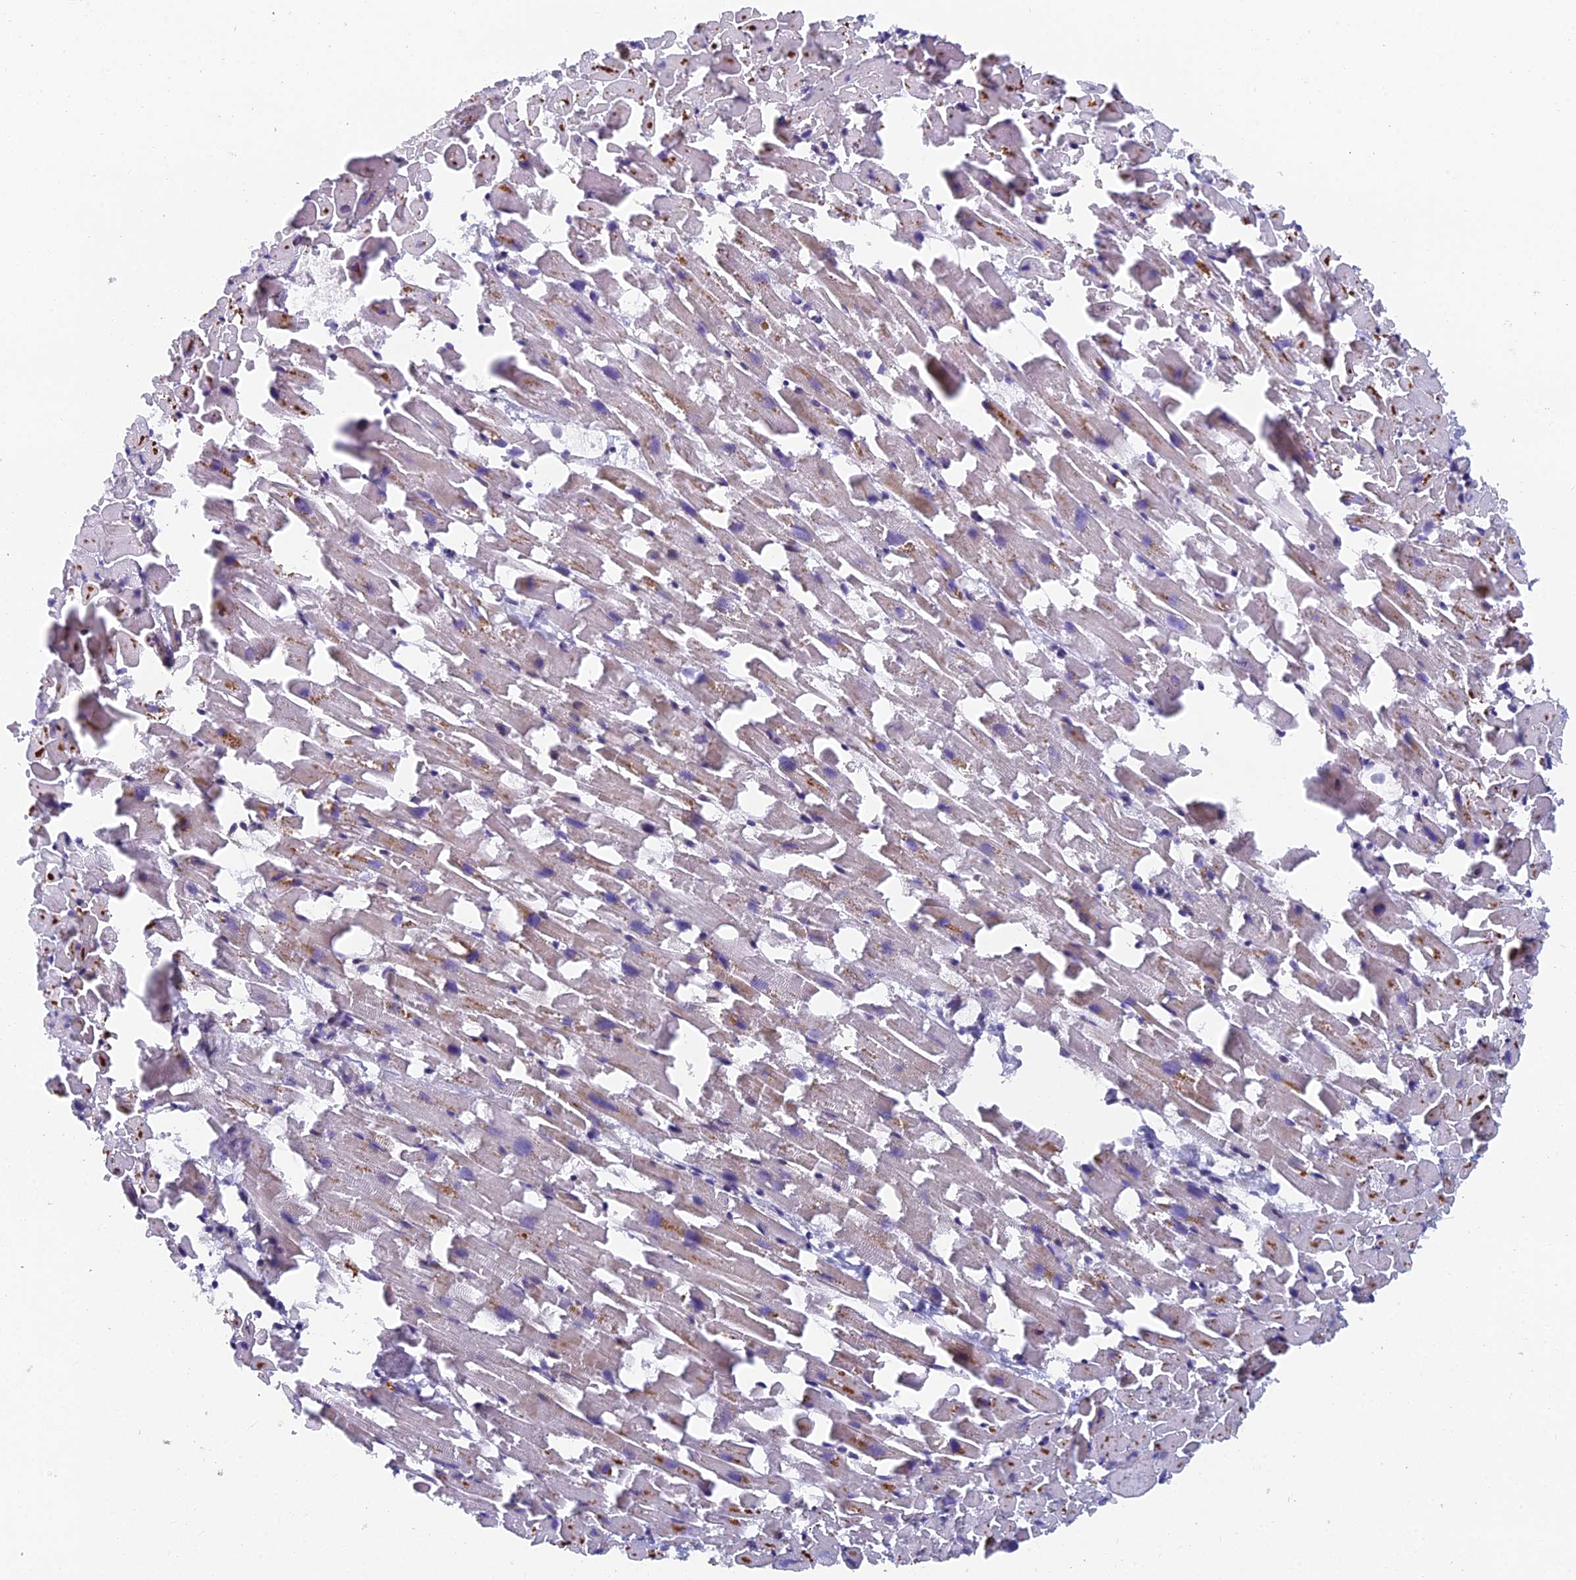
{"staining": {"intensity": "moderate", "quantity": "<25%", "location": "cytoplasmic/membranous"}, "tissue": "heart muscle", "cell_type": "Cardiomyocytes", "image_type": "normal", "snomed": [{"axis": "morphology", "description": "Normal tissue, NOS"}, {"axis": "topography", "description": "Heart"}], "caption": "Immunohistochemistry (IHC) (DAB) staining of normal heart muscle shows moderate cytoplasmic/membranous protein positivity in approximately <25% of cardiomyocytes.", "gene": "B9D2", "patient": {"sex": "female", "age": 64}}